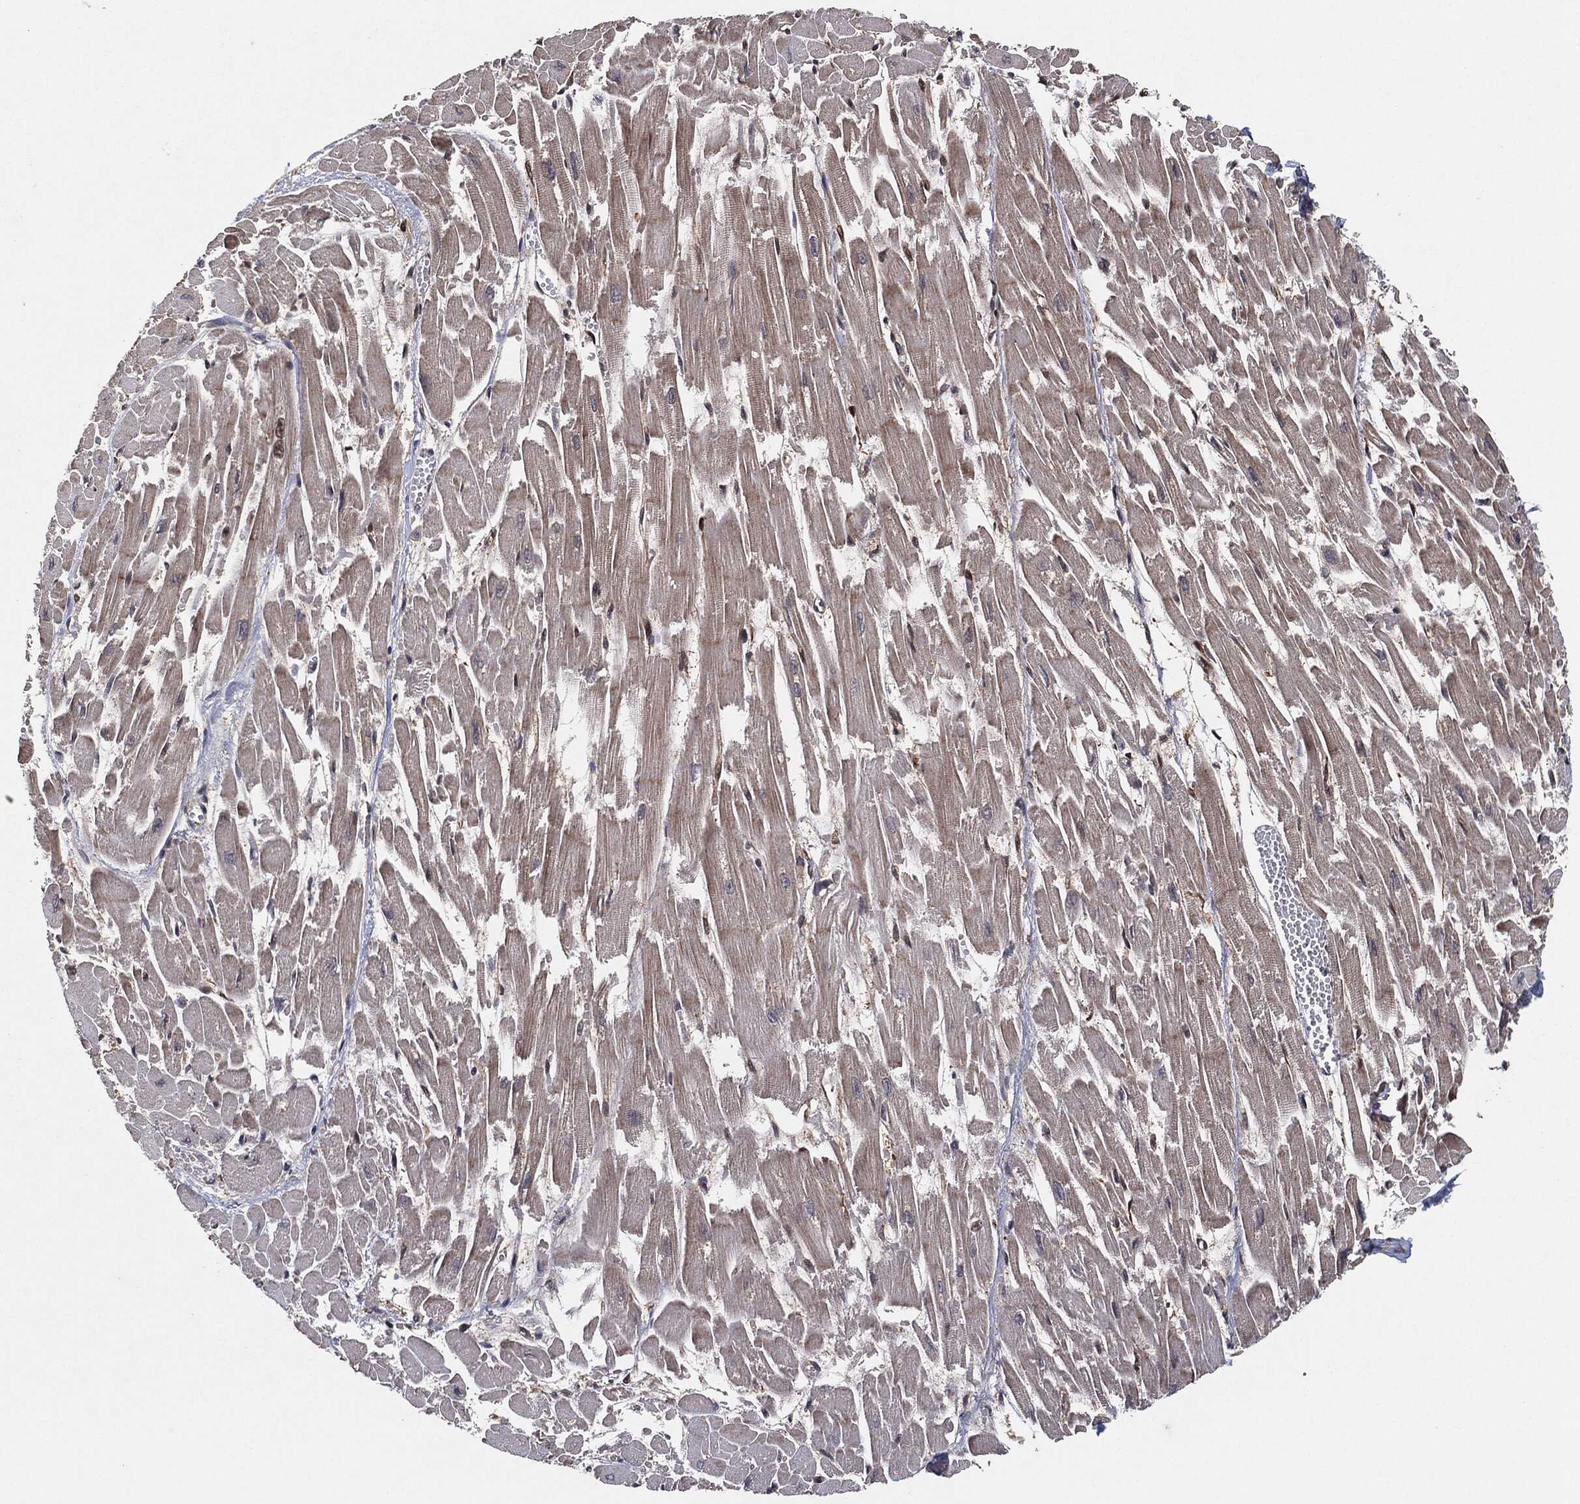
{"staining": {"intensity": "negative", "quantity": "none", "location": "none"}, "tissue": "heart muscle", "cell_type": "Cardiomyocytes", "image_type": "normal", "snomed": [{"axis": "morphology", "description": "Normal tissue, NOS"}, {"axis": "topography", "description": "Heart"}], "caption": "This is a image of IHC staining of unremarkable heart muscle, which shows no staining in cardiomyocytes.", "gene": "BCAR1", "patient": {"sex": "female", "age": 52}}